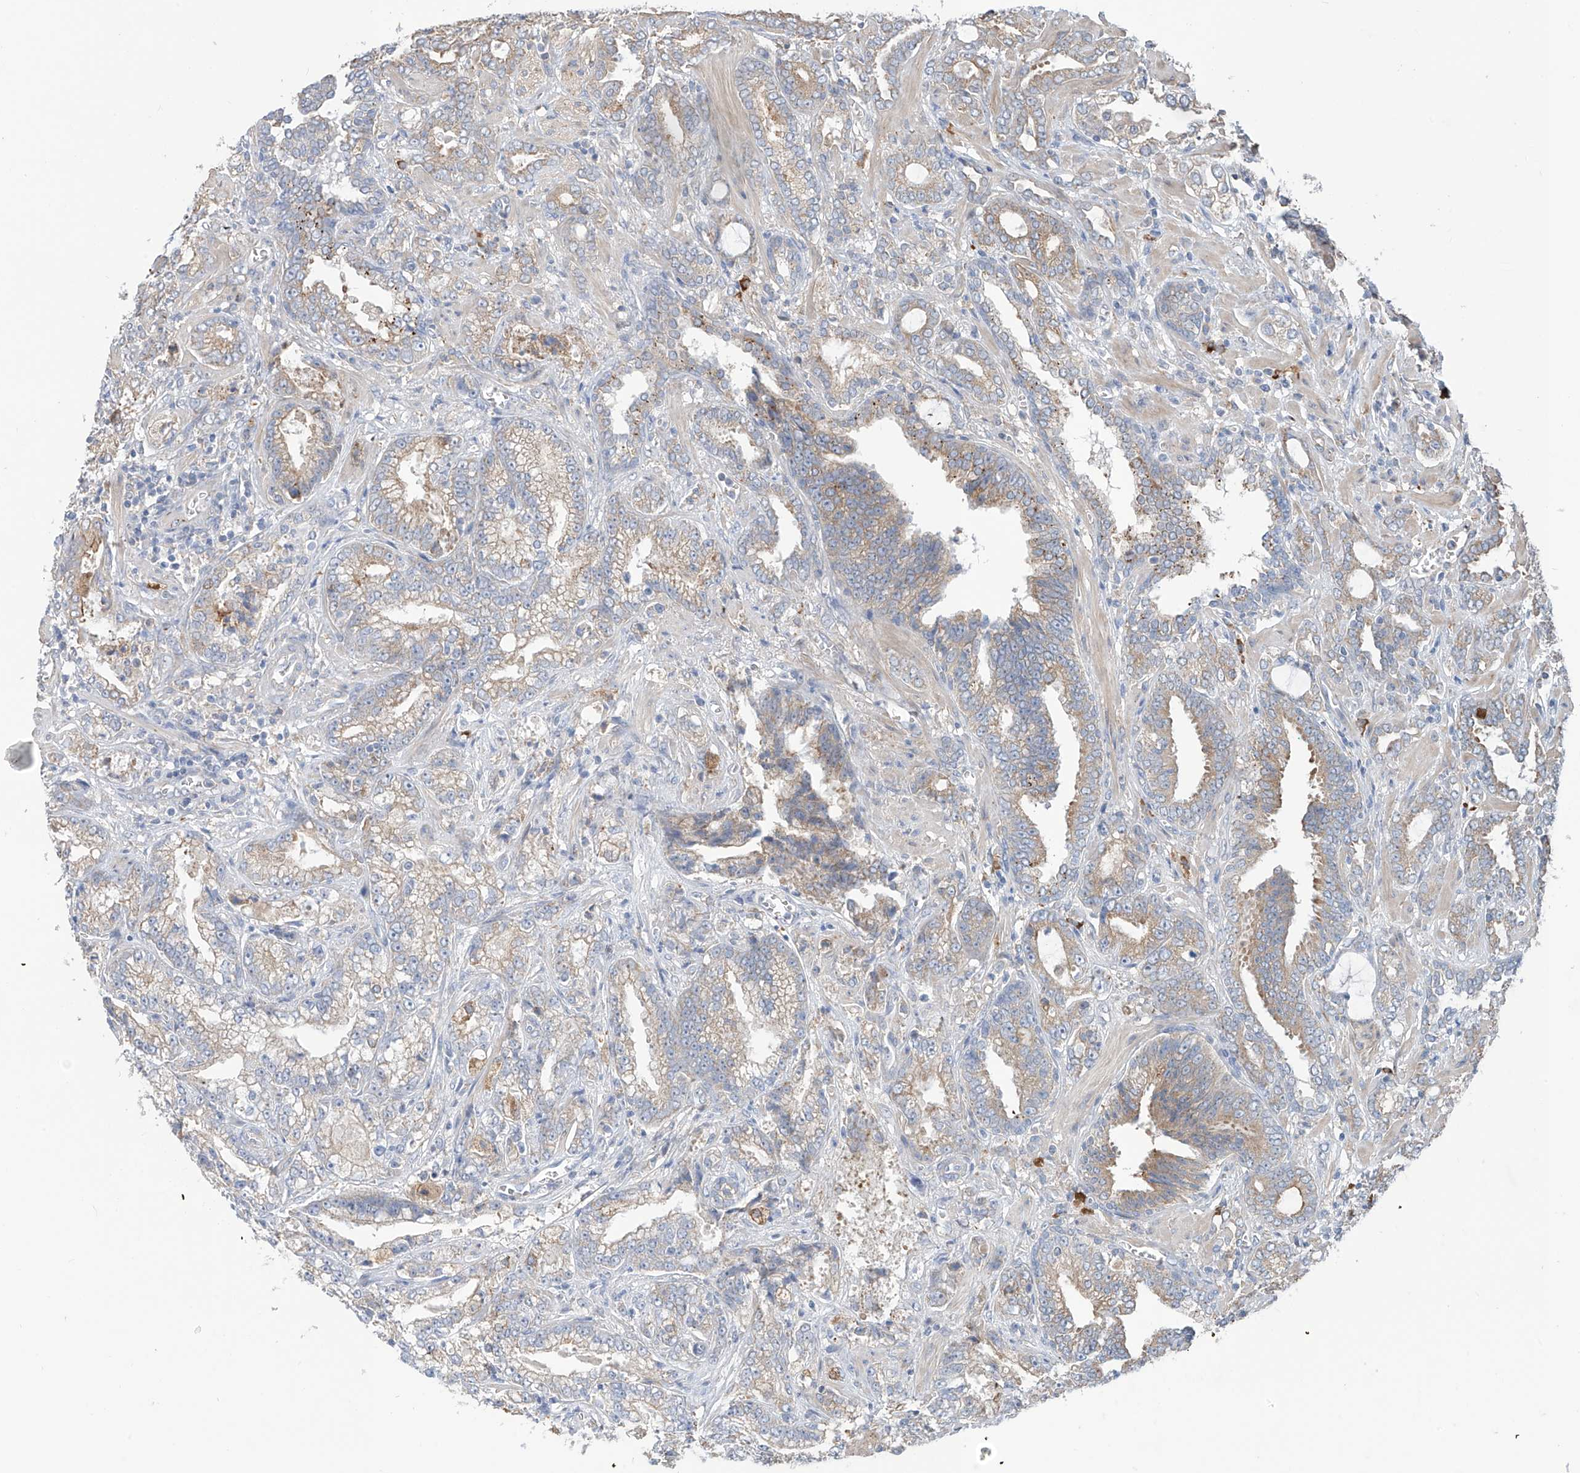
{"staining": {"intensity": "weak", "quantity": "25%-75%", "location": "cytoplasmic/membranous"}, "tissue": "prostate cancer", "cell_type": "Tumor cells", "image_type": "cancer", "snomed": [{"axis": "morphology", "description": "Adenocarcinoma, High grade"}, {"axis": "topography", "description": "Prostate and seminal vesicle, NOS"}], "caption": "The immunohistochemical stain shows weak cytoplasmic/membranous expression in tumor cells of prostate cancer (high-grade adenocarcinoma) tissue. The staining is performed using DAB brown chromogen to label protein expression. The nuclei are counter-stained blue using hematoxylin.", "gene": "REC8", "patient": {"sex": "male", "age": 67}}